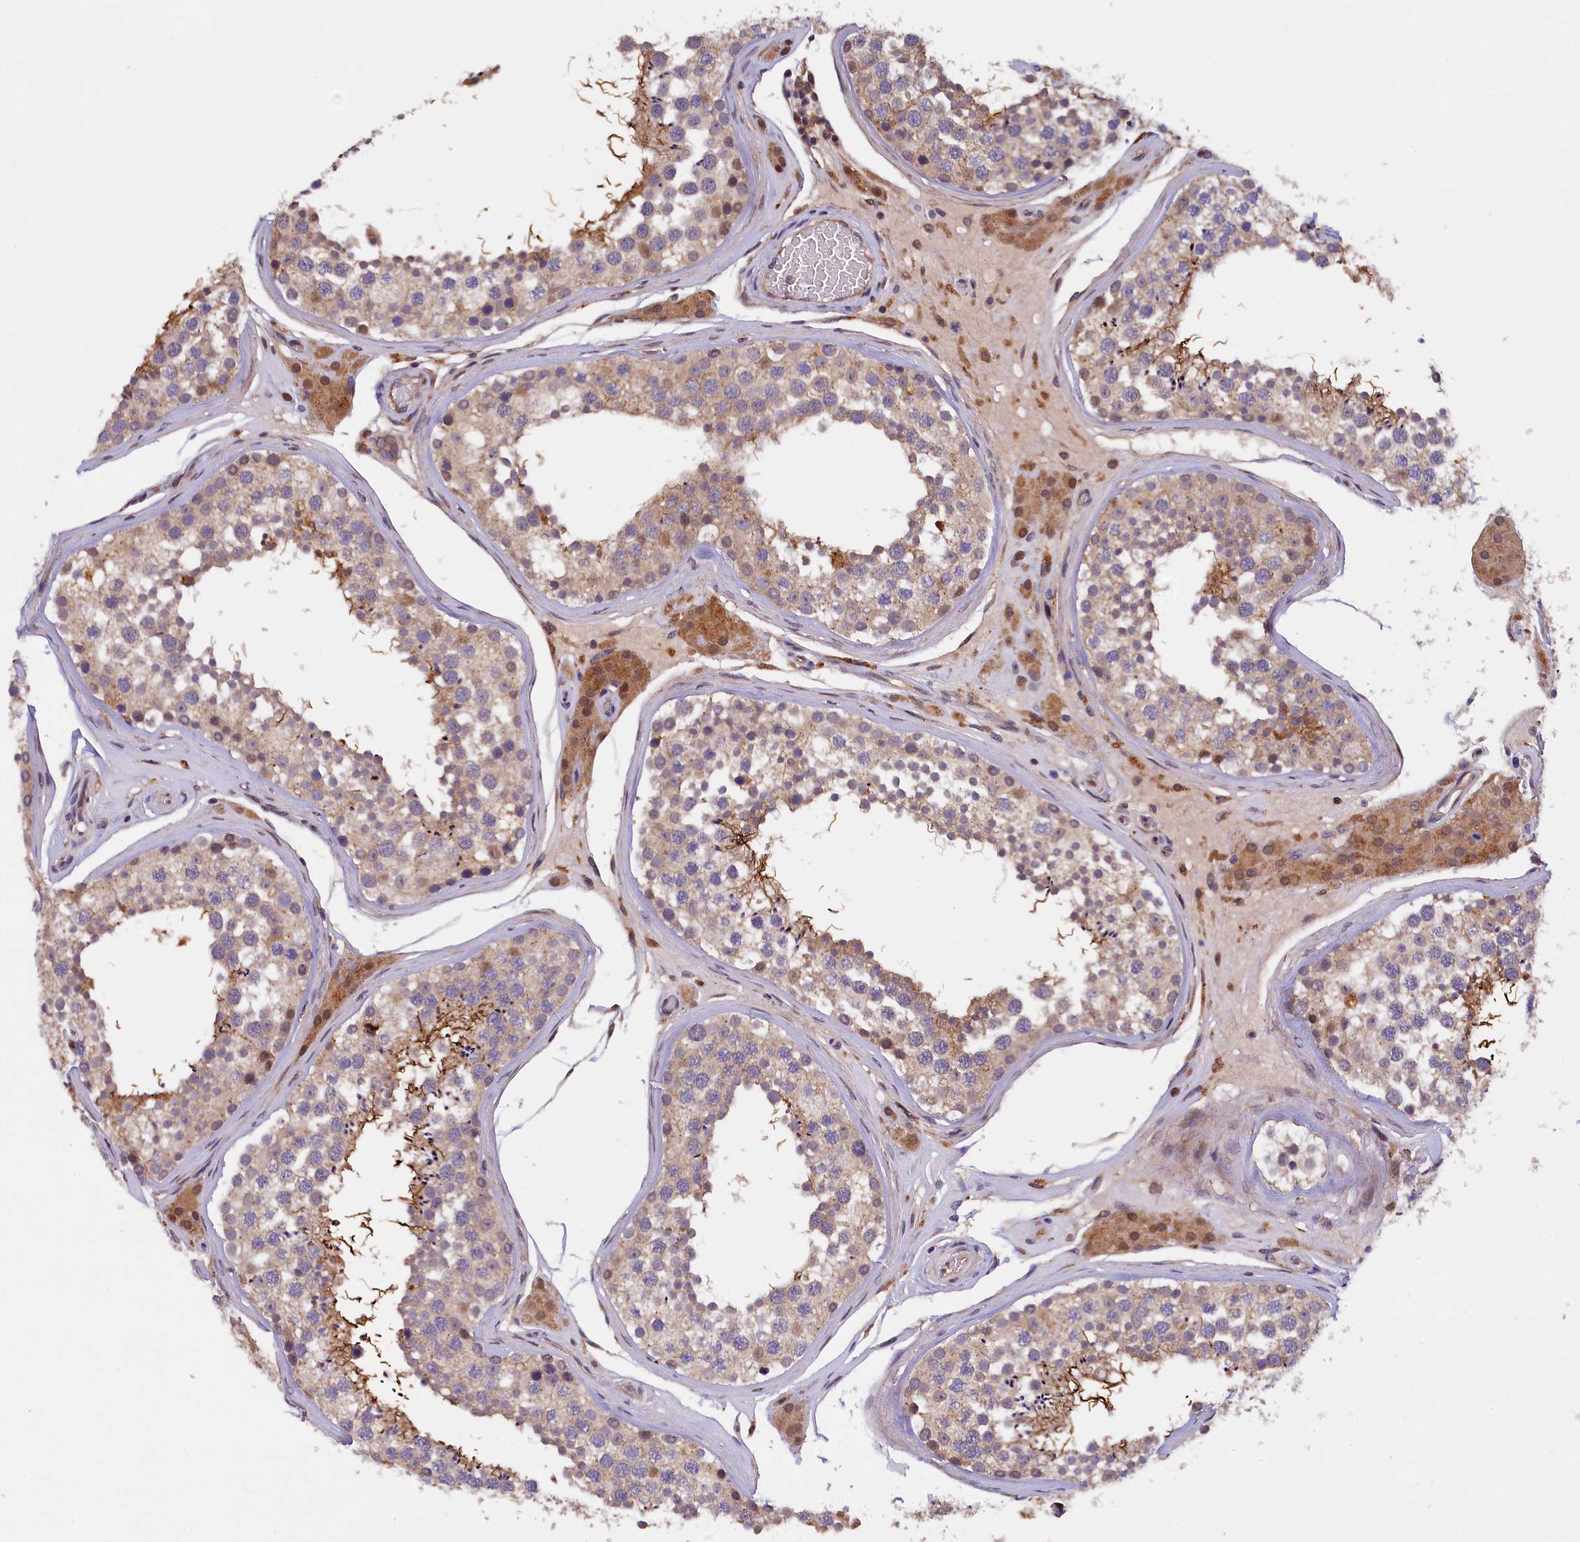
{"staining": {"intensity": "moderate", "quantity": "25%-75%", "location": "cytoplasmic/membranous"}, "tissue": "testis", "cell_type": "Cells in seminiferous ducts", "image_type": "normal", "snomed": [{"axis": "morphology", "description": "Normal tissue, NOS"}, {"axis": "topography", "description": "Testis"}], "caption": "DAB immunohistochemical staining of normal human testis exhibits moderate cytoplasmic/membranous protein positivity in approximately 25%-75% of cells in seminiferous ducts.", "gene": "NAIP", "patient": {"sex": "male", "age": 46}}